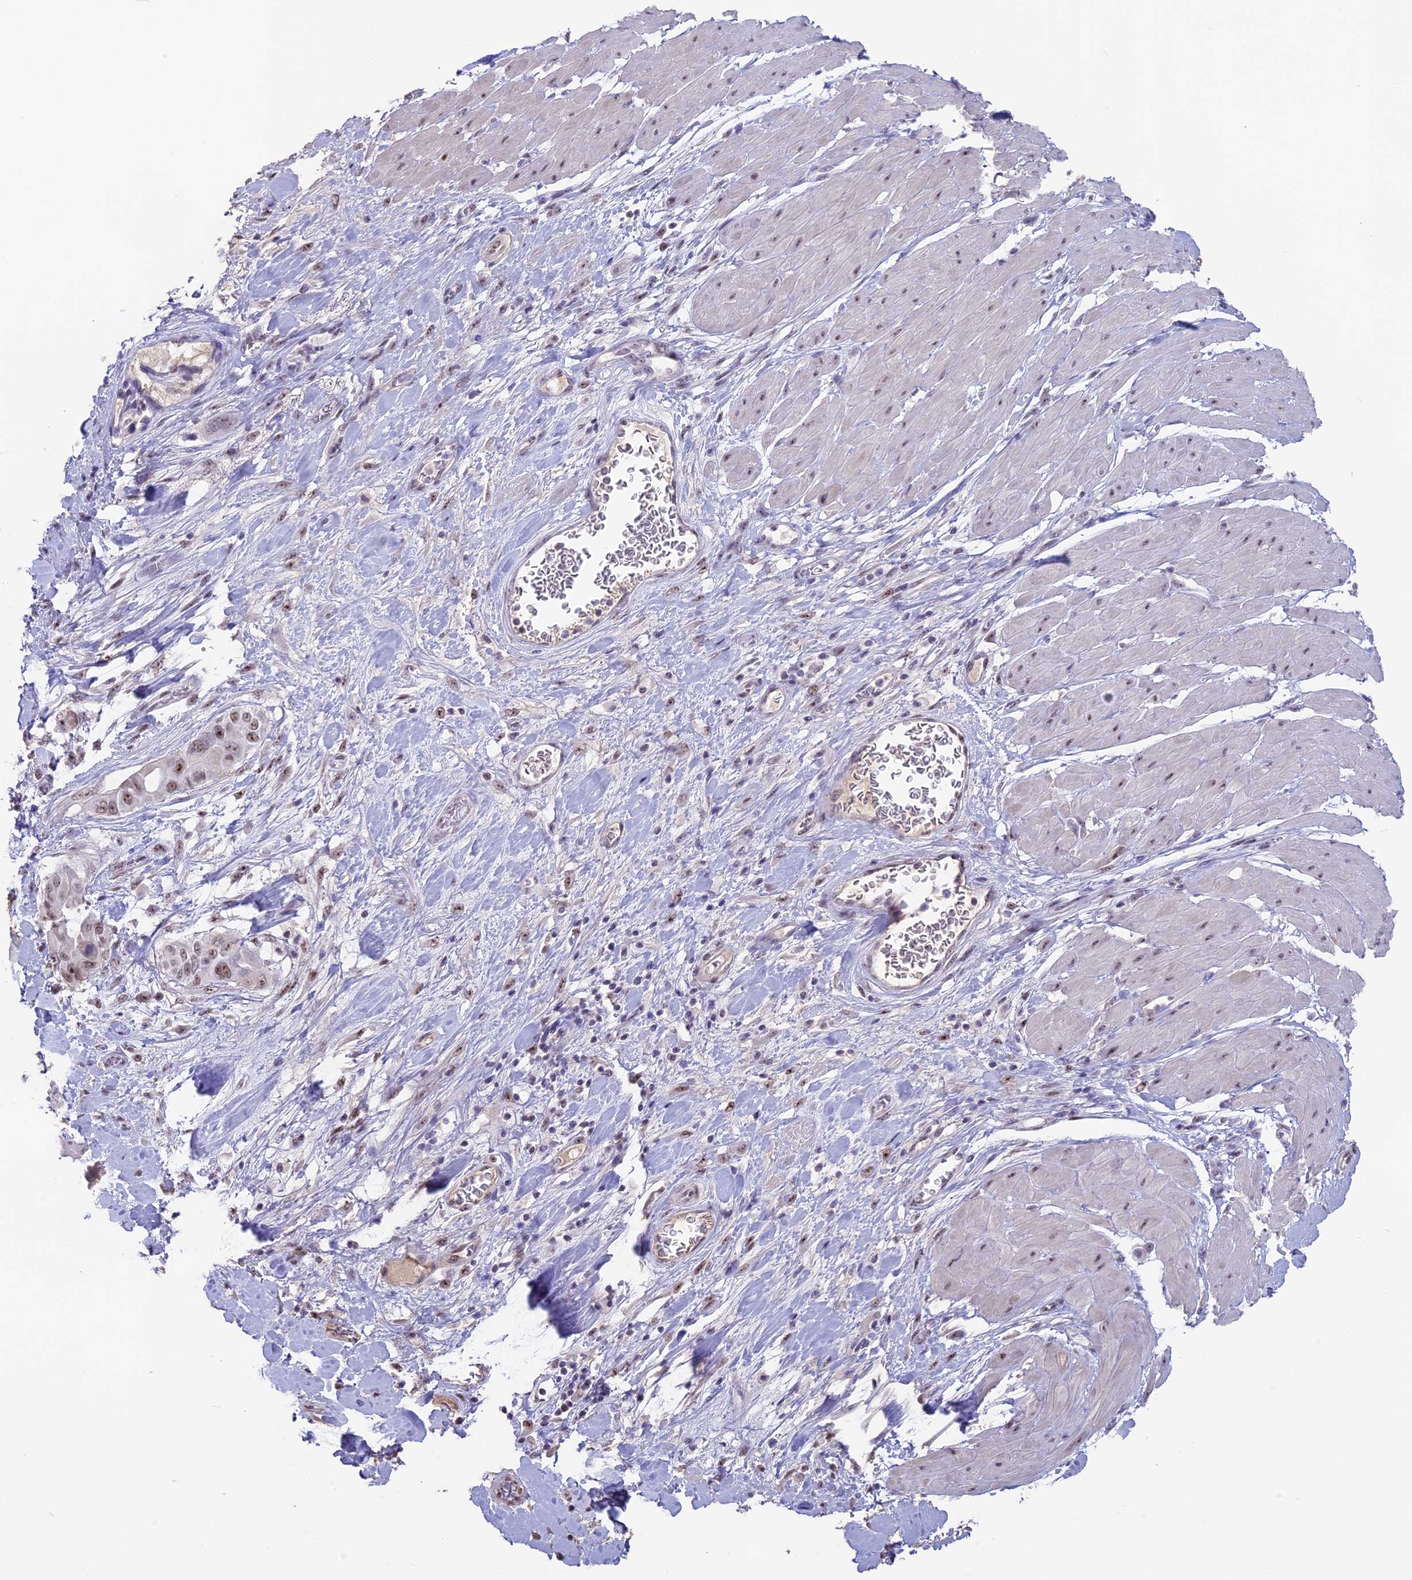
{"staining": {"intensity": "weak", "quantity": ">75%", "location": "nuclear"}, "tissue": "pancreatic cancer", "cell_type": "Tumor cells", "image_type": "cancer", "snomed": [{"axis": "morphology", "description": "Adenocarcinoma, NOS"}, {"axis": "topography", "description": "Pancreas"}], "caption": "This image demonstrates pancreatic cancer (adenocarcinoma) stained with IHC to label a protein in brown. The nuclear of tumor cells show weak positivity for the protein. Nuclei are counter-stained blue.", "gene": "SETD2", "patient": {"sex": "male", "age": 68}}